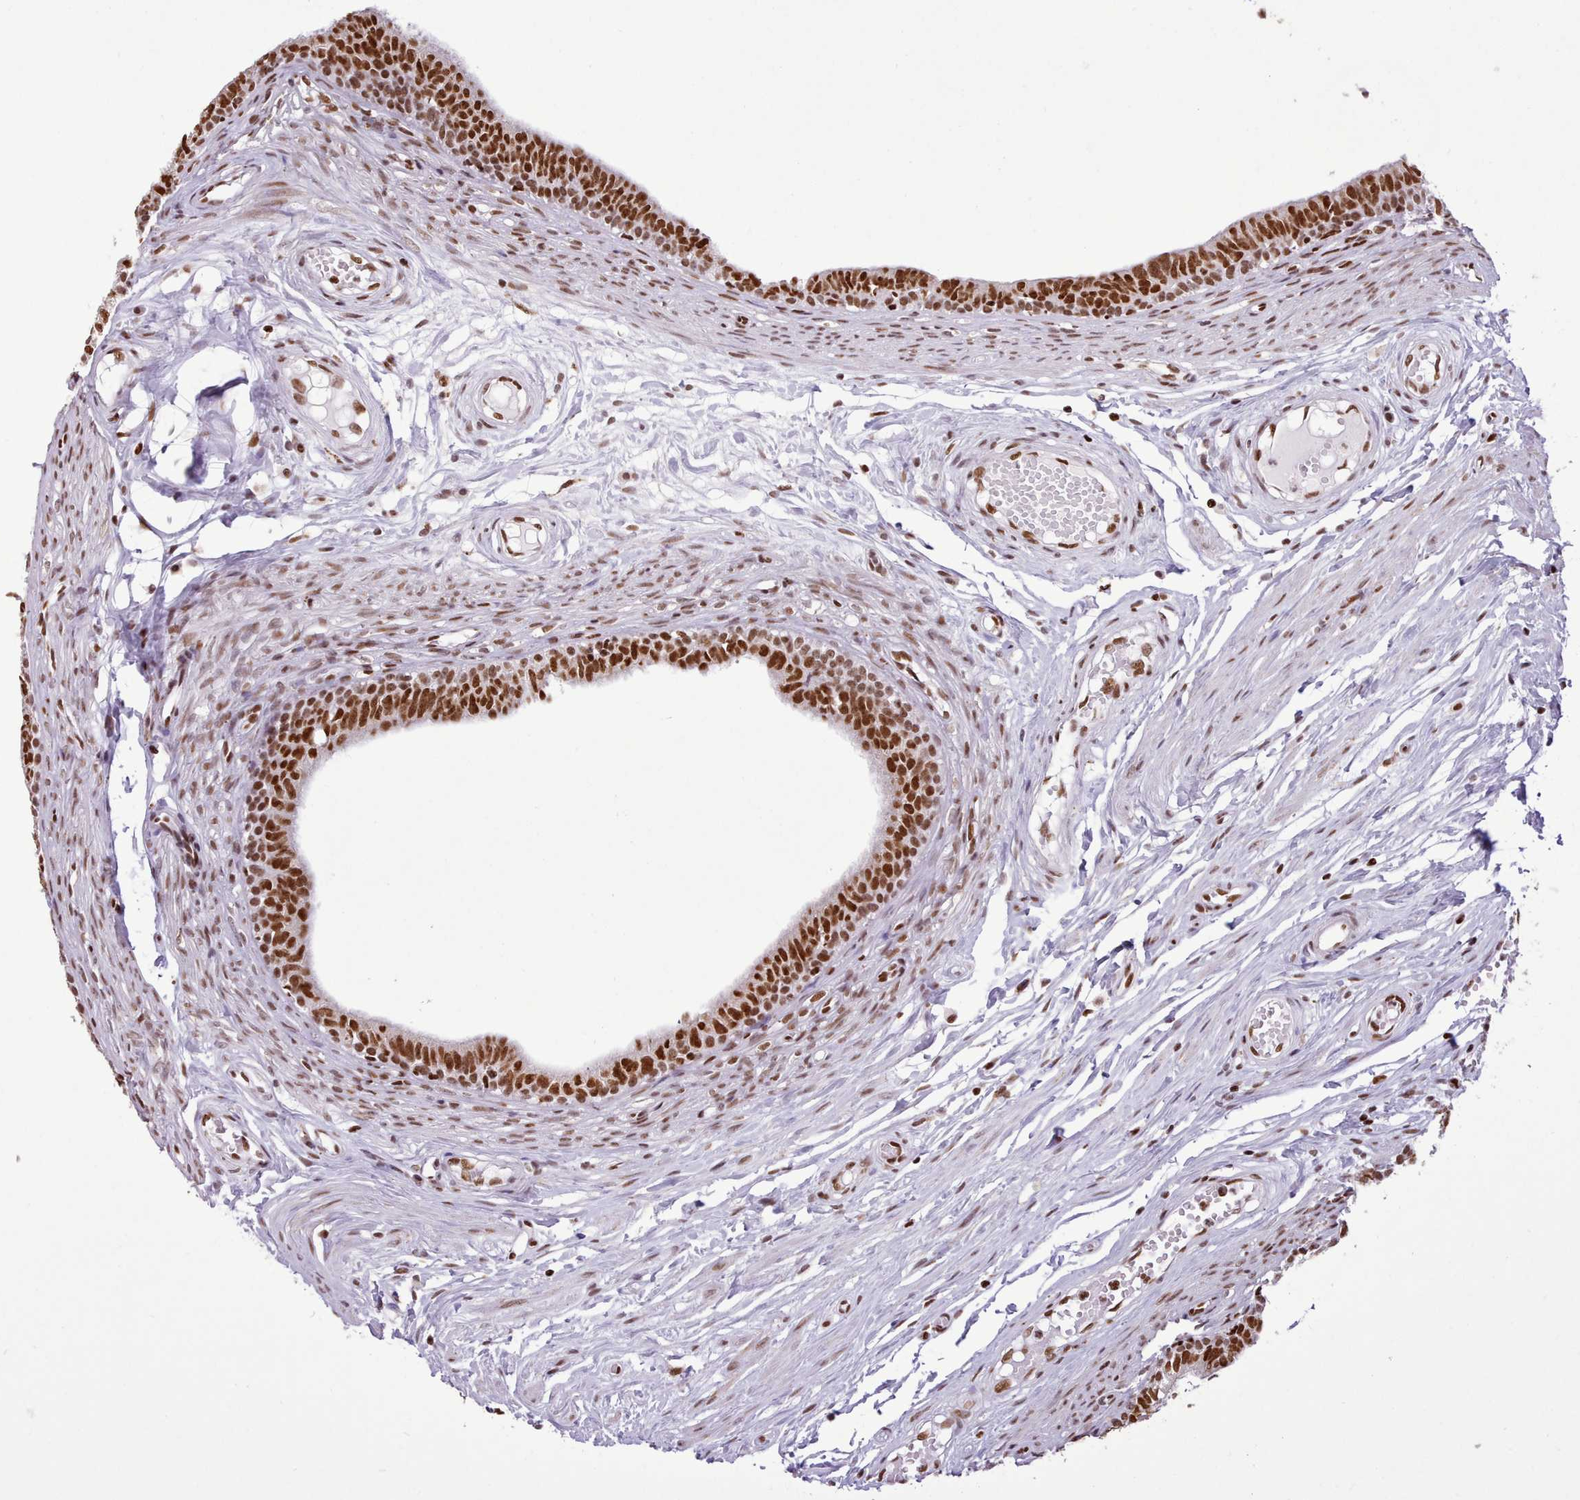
{"staining": {"intensity": "strong", "quantity": ">75%", "location": "nuclear"}, "tissue": "epididymis", "cell_type": "Glandular cells", "image_type": "normal", "snomed": [{"axis": "morphology", "description": "Normal tissue, NOS"}, {"axis": "topography", "description": "Epididymis, spermatic cord, NOS"}], "caption": "A photomicrograph of epididymis stained for a protein demonstrates strong nuclear brown staining in glandular cells.", "gene": "TAF15", "patient": {"sex": "male", "age": 22}}